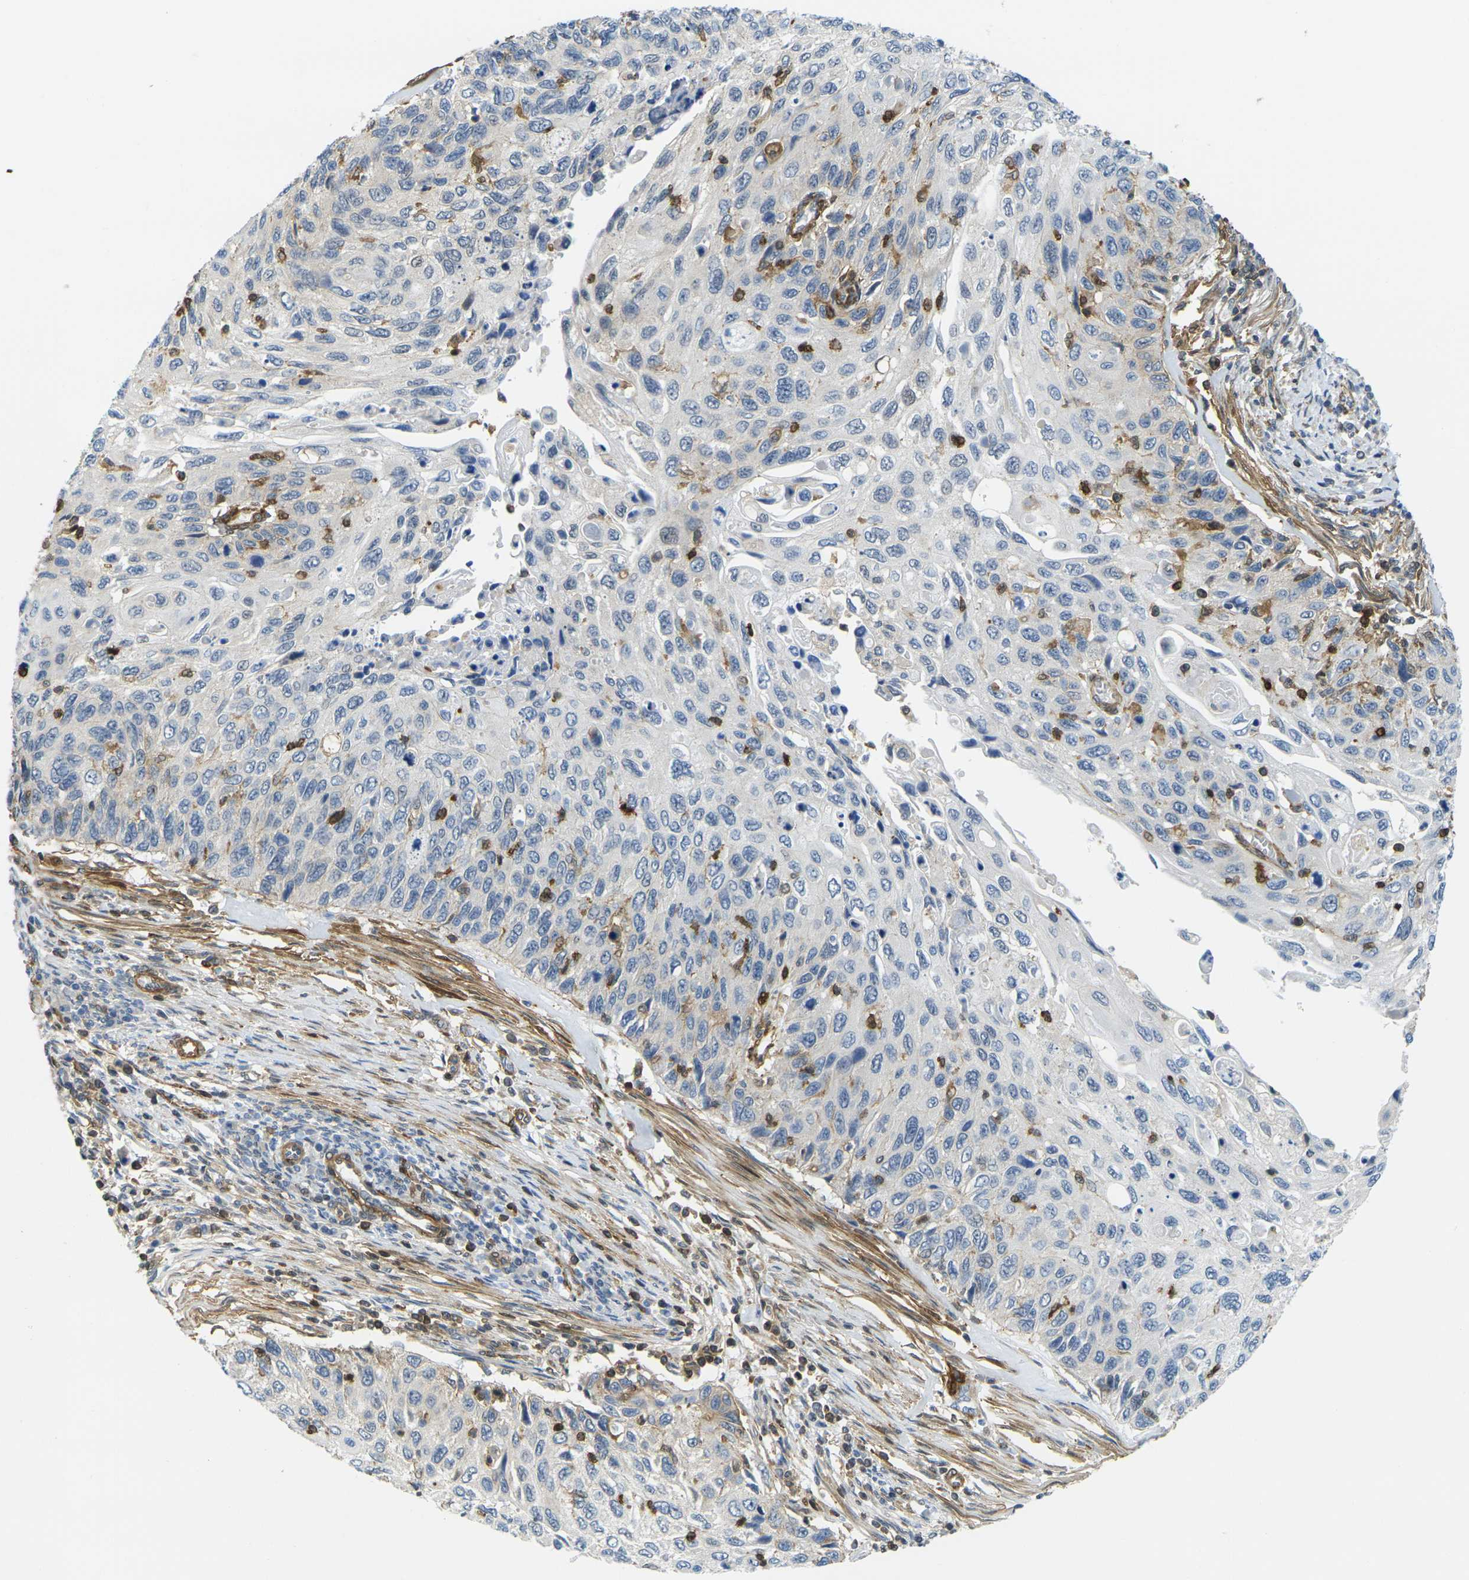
{"staining": {"intensity": "weak", "quantity": "<25%", "location": "cytoplasmic/membranous"}, "tissue": "cervical cancer", "cell_type": "Tumor cells", "image_type": "cancer", "snomed": [{"axis": "morphology", "description": "Squamous cell carcinoma, NOS"}, {"axis": "topography", "description": "Cervix"}], "caption": "A photomicrograph of cervical cancer (squamous cell carcinoma) stained for a protein demonstrates no brown staining in tumor cells.", "gene": "LASP1", "patient": {"sex": "female", "age": 70}}